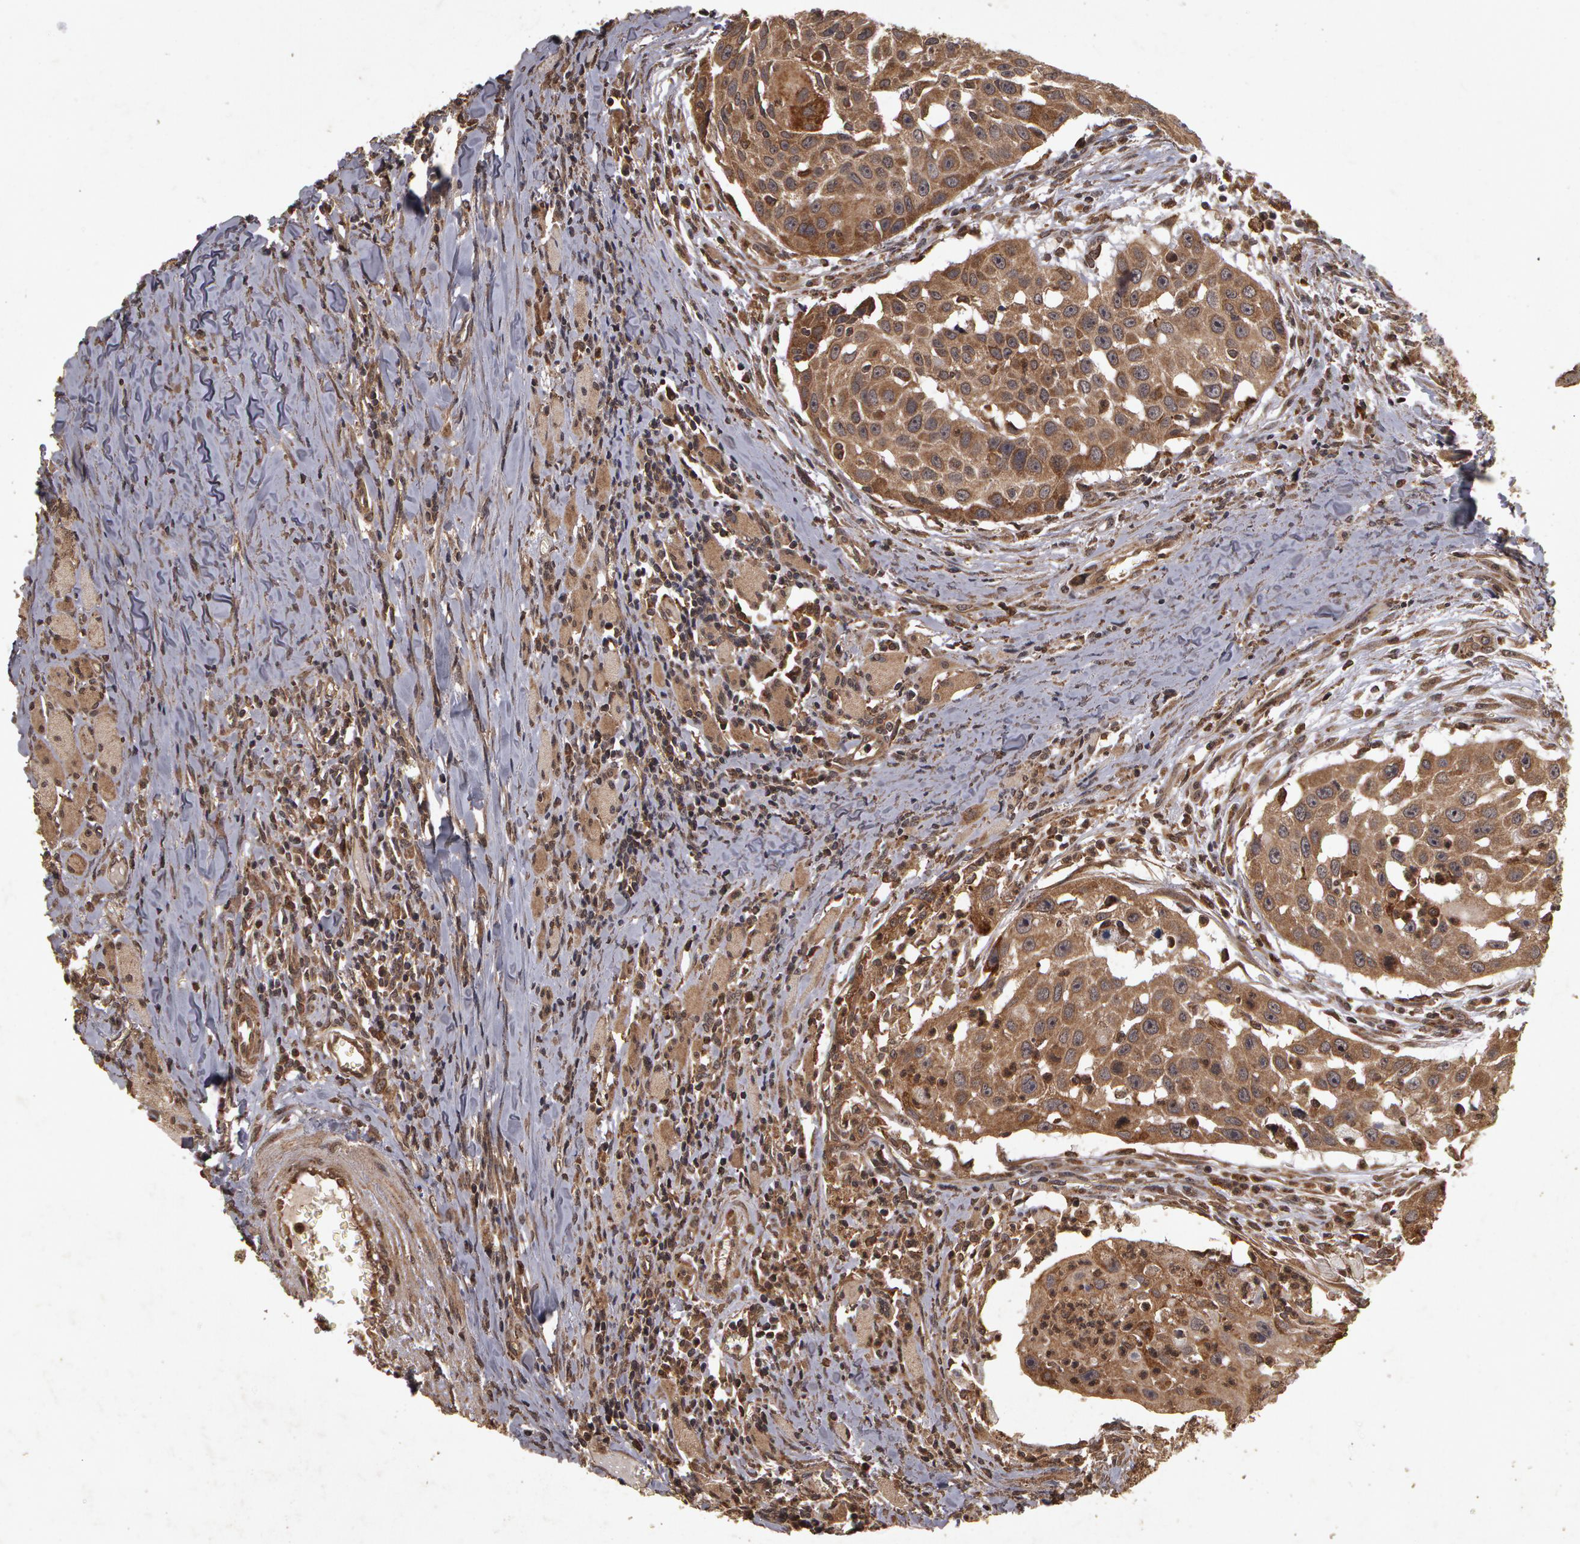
{"staining": {"intensity": "moderate", "quantity": ">75%", "location": "cytoplasmic/membranous"}, "tissue": "head and neck cancer", "cell_type": "Tumor cells", "image_type": "cancer", "snomed": [{"axis": "morphology", "description": "Squamous cell carcinoma, NOS"}, {"axis": "topography", "description": "Head-Neck"}], "caption": "Immunohistochemistry (DAB) staining of squamous cell carcinoma (head and neck) reveals moderate cytoplasmic/membranous protein positivity in approximately >75% of tumor cells.", "gene": "CALR", "patient": {"sex": "male", "age": 64}}